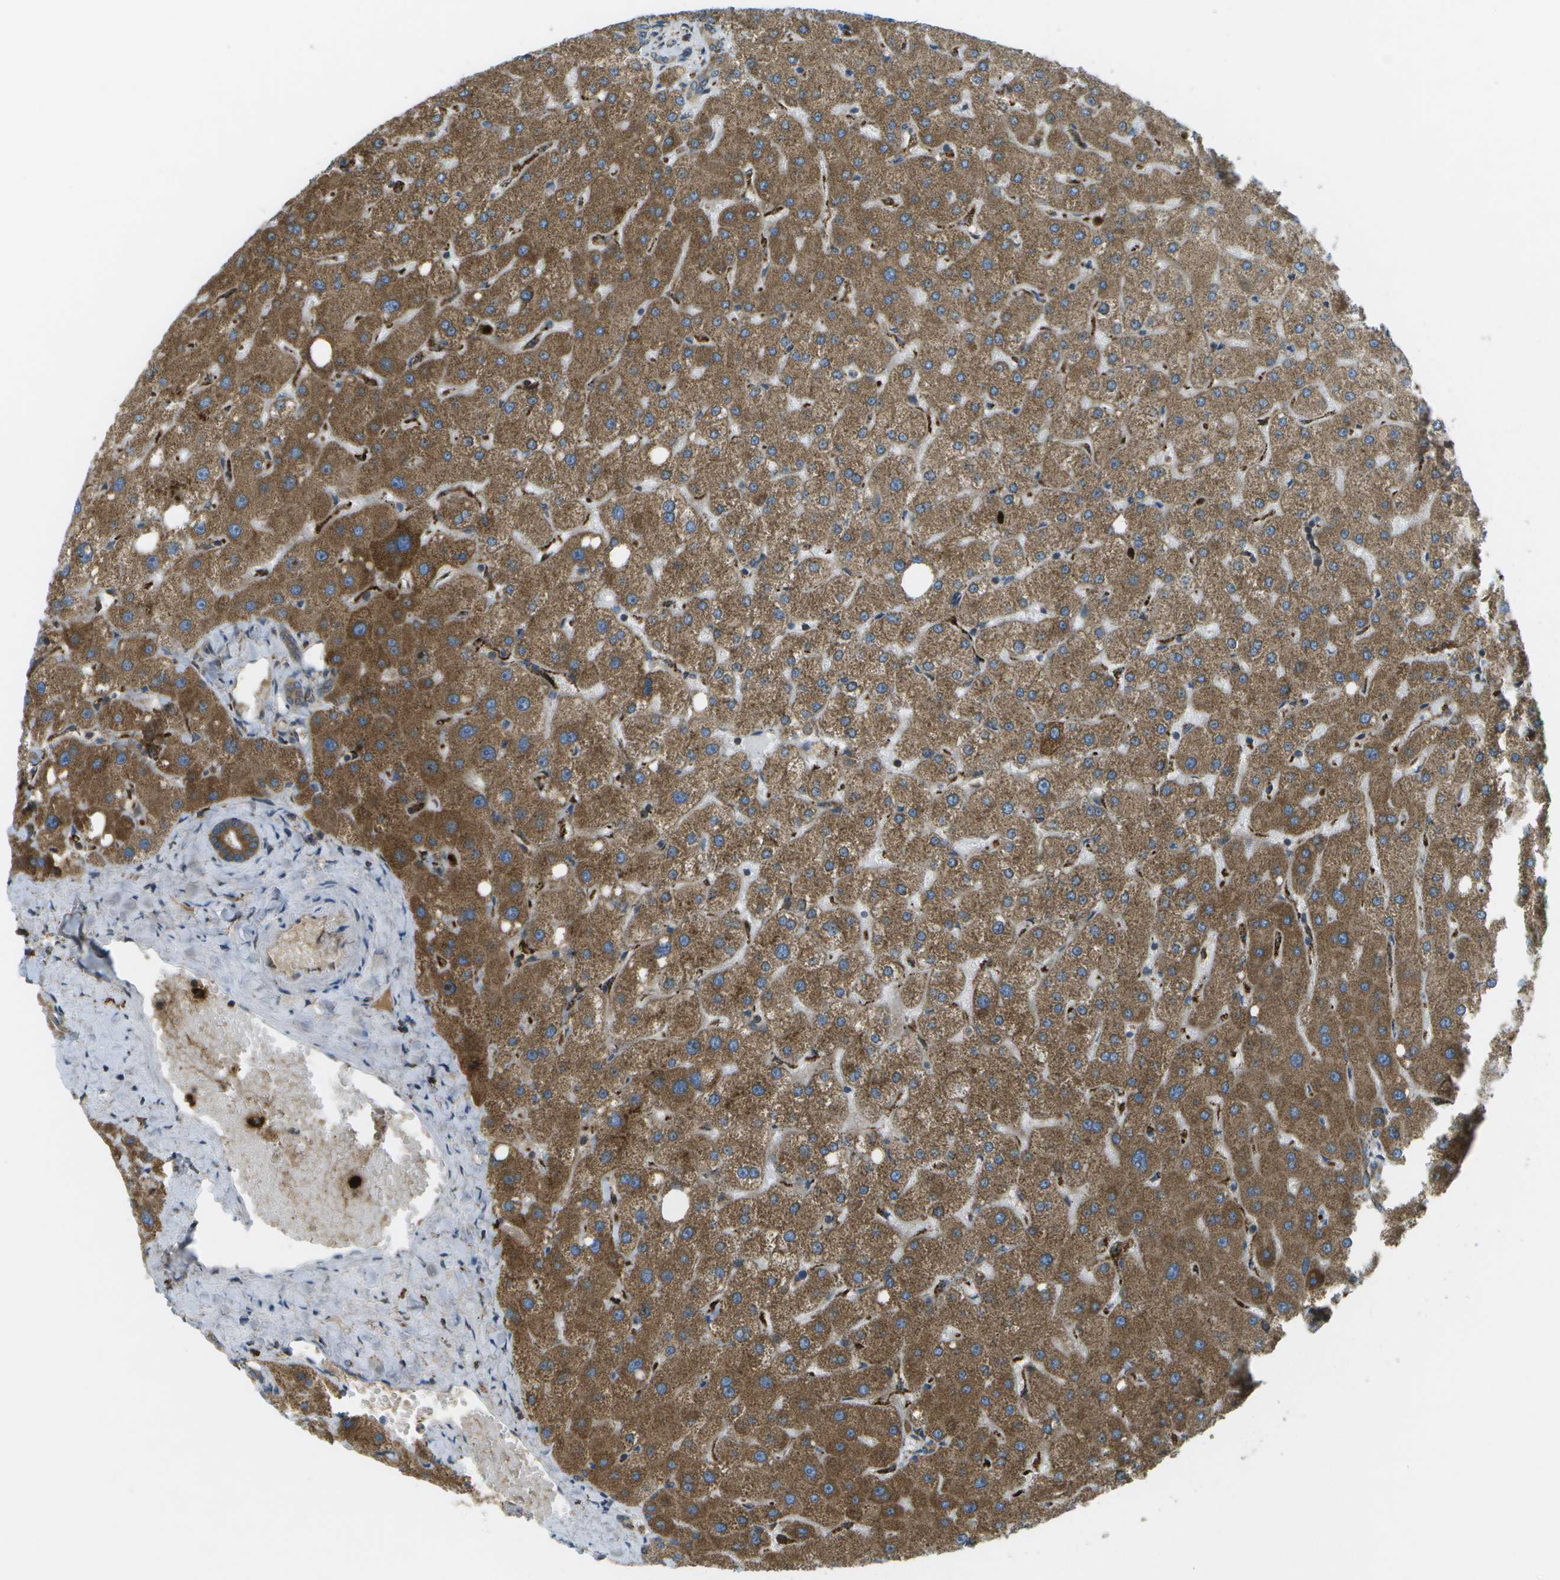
{"staining": {"intensity": "moderate", "quantity": ">75%", "location": "cytoplasmic/membranous"}, "tissue": "liver", "cell_type": "Cholangiocytes", "image_type": "normal", "snomed": [{"axis": "morphology", "description": "Normal tissue, NOS"}, {"axis": "topography", "description": "Liver"}], "caption": "Immunohistochemistry (IHC) photomicrograph of normal liver: human liver stained using immunohistochemistry (IHC) displays medium levels of moderate protein expression localized specifically in the cytoplasmic/membranous of cholangiocytes, appearing as a cytoplasmic/membranous brown color.", "gene": "USP30", "patient": {"sex": "male", "age": 73}}